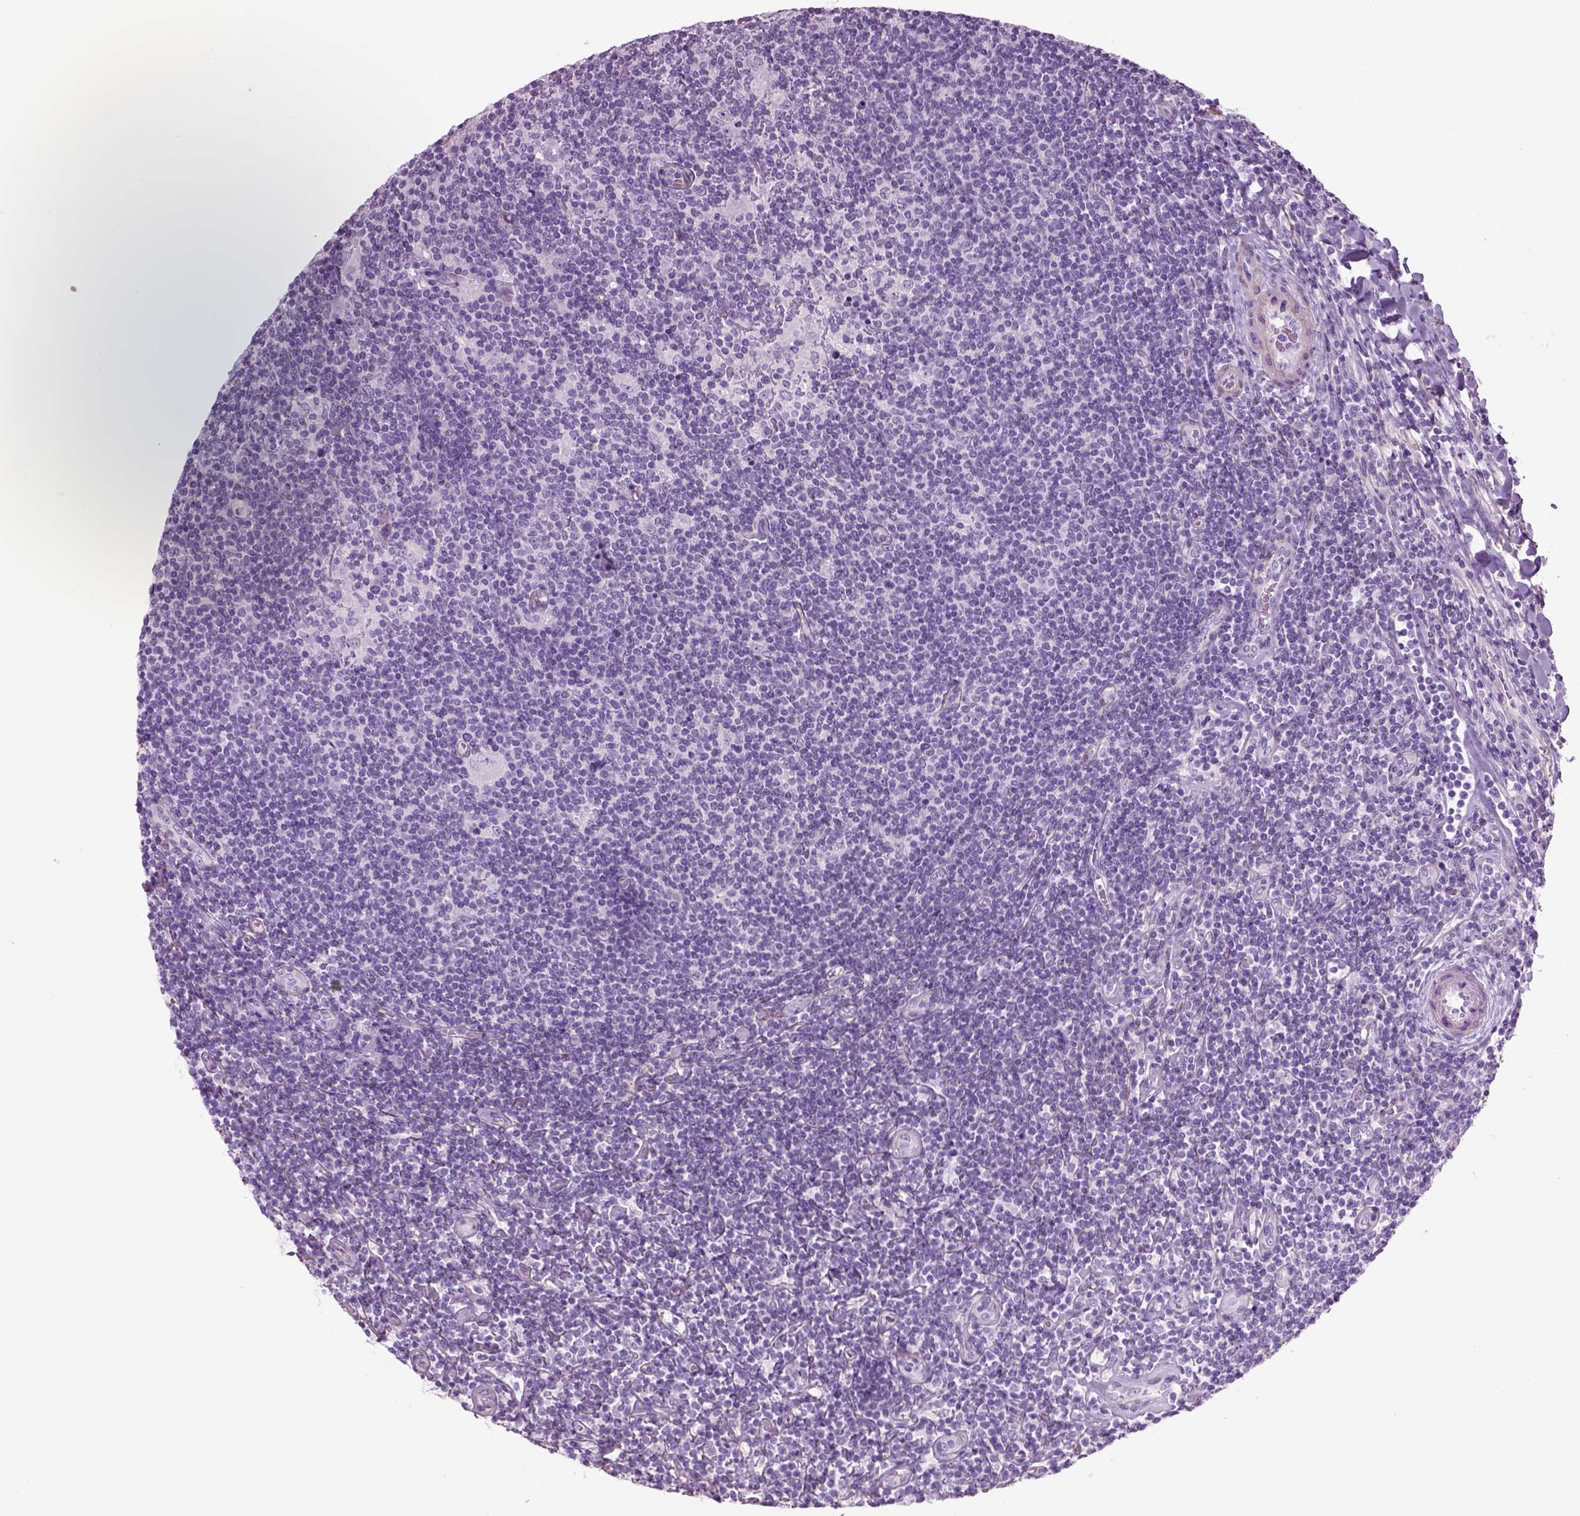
{"staining": {"intensity": "negative", "quantity": "none", "location": "none"}, "tissue": "lymphoma", "cell_type": "Tumor cells", "image_type": "cancer", "snomed": [{"axis": "morphology", "description": "Hodgkin's disease, NOS"}, {"axis": "topography", "description": "Lymph node"}], "caption": "There is no significant staining in tumor cells of Hodgkin's disease.", "gene": "FAM161A", "patient": {"sex": "male", "age": 40}}